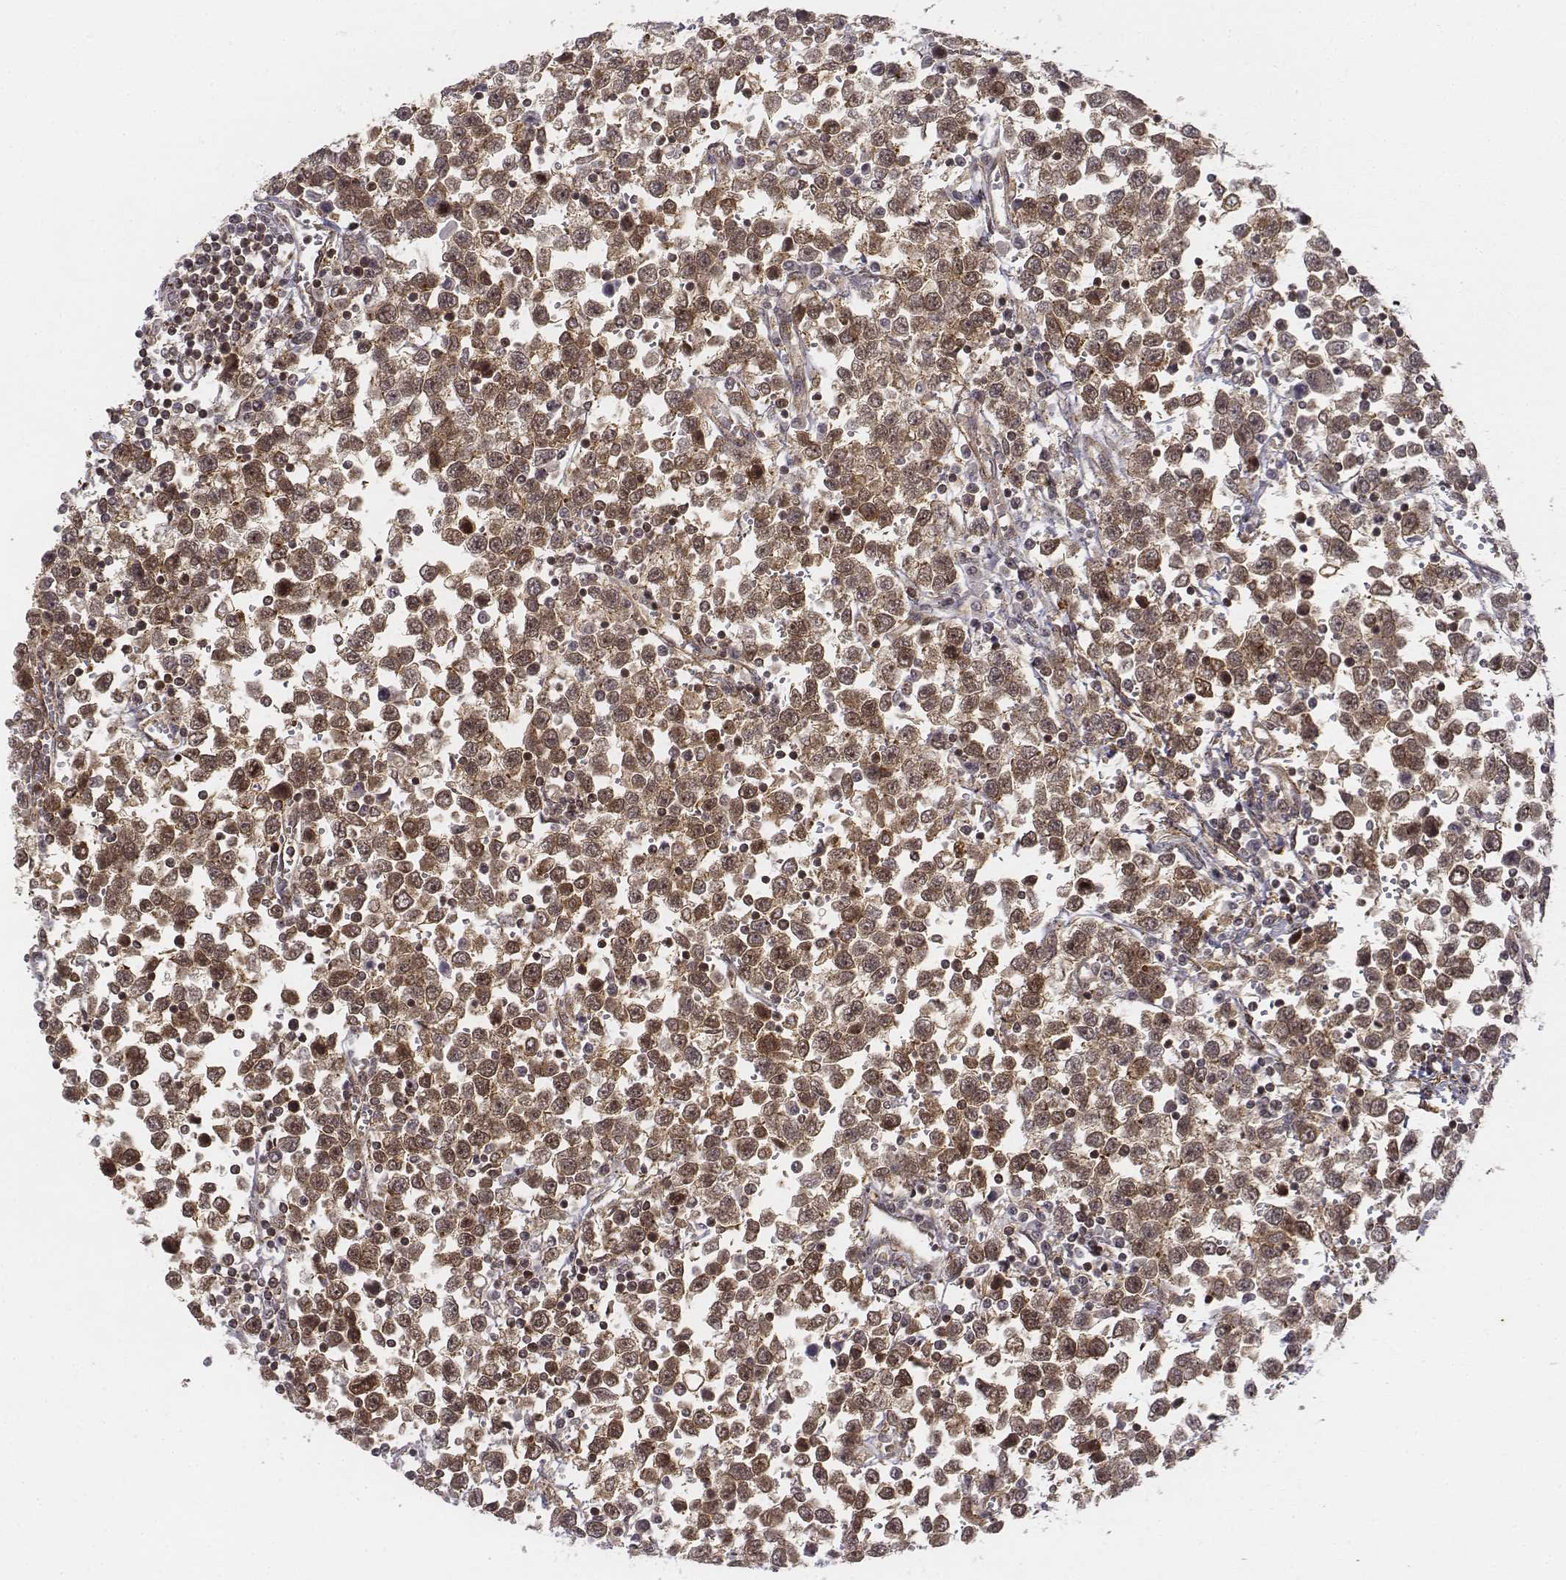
{"staining": {"intensity": "moderate", "quantity": ">75%", "location": "cytoplasmic/membranous,nuclear"}, "tissue": "testis cancer", "cell_type": "Tumor cells", "image_type": "cancer", "snomed": [{"axis": "morphology", "description": "Seminoma, NOS"}, {"axis": "topography", "description": "Testis"}], "caption": "Human testis cancer stained with a protein marker displays moderate staining in tumor cells.", "gene": "ZFYVE19", "patient": {"sex": "male", "age": 34}}